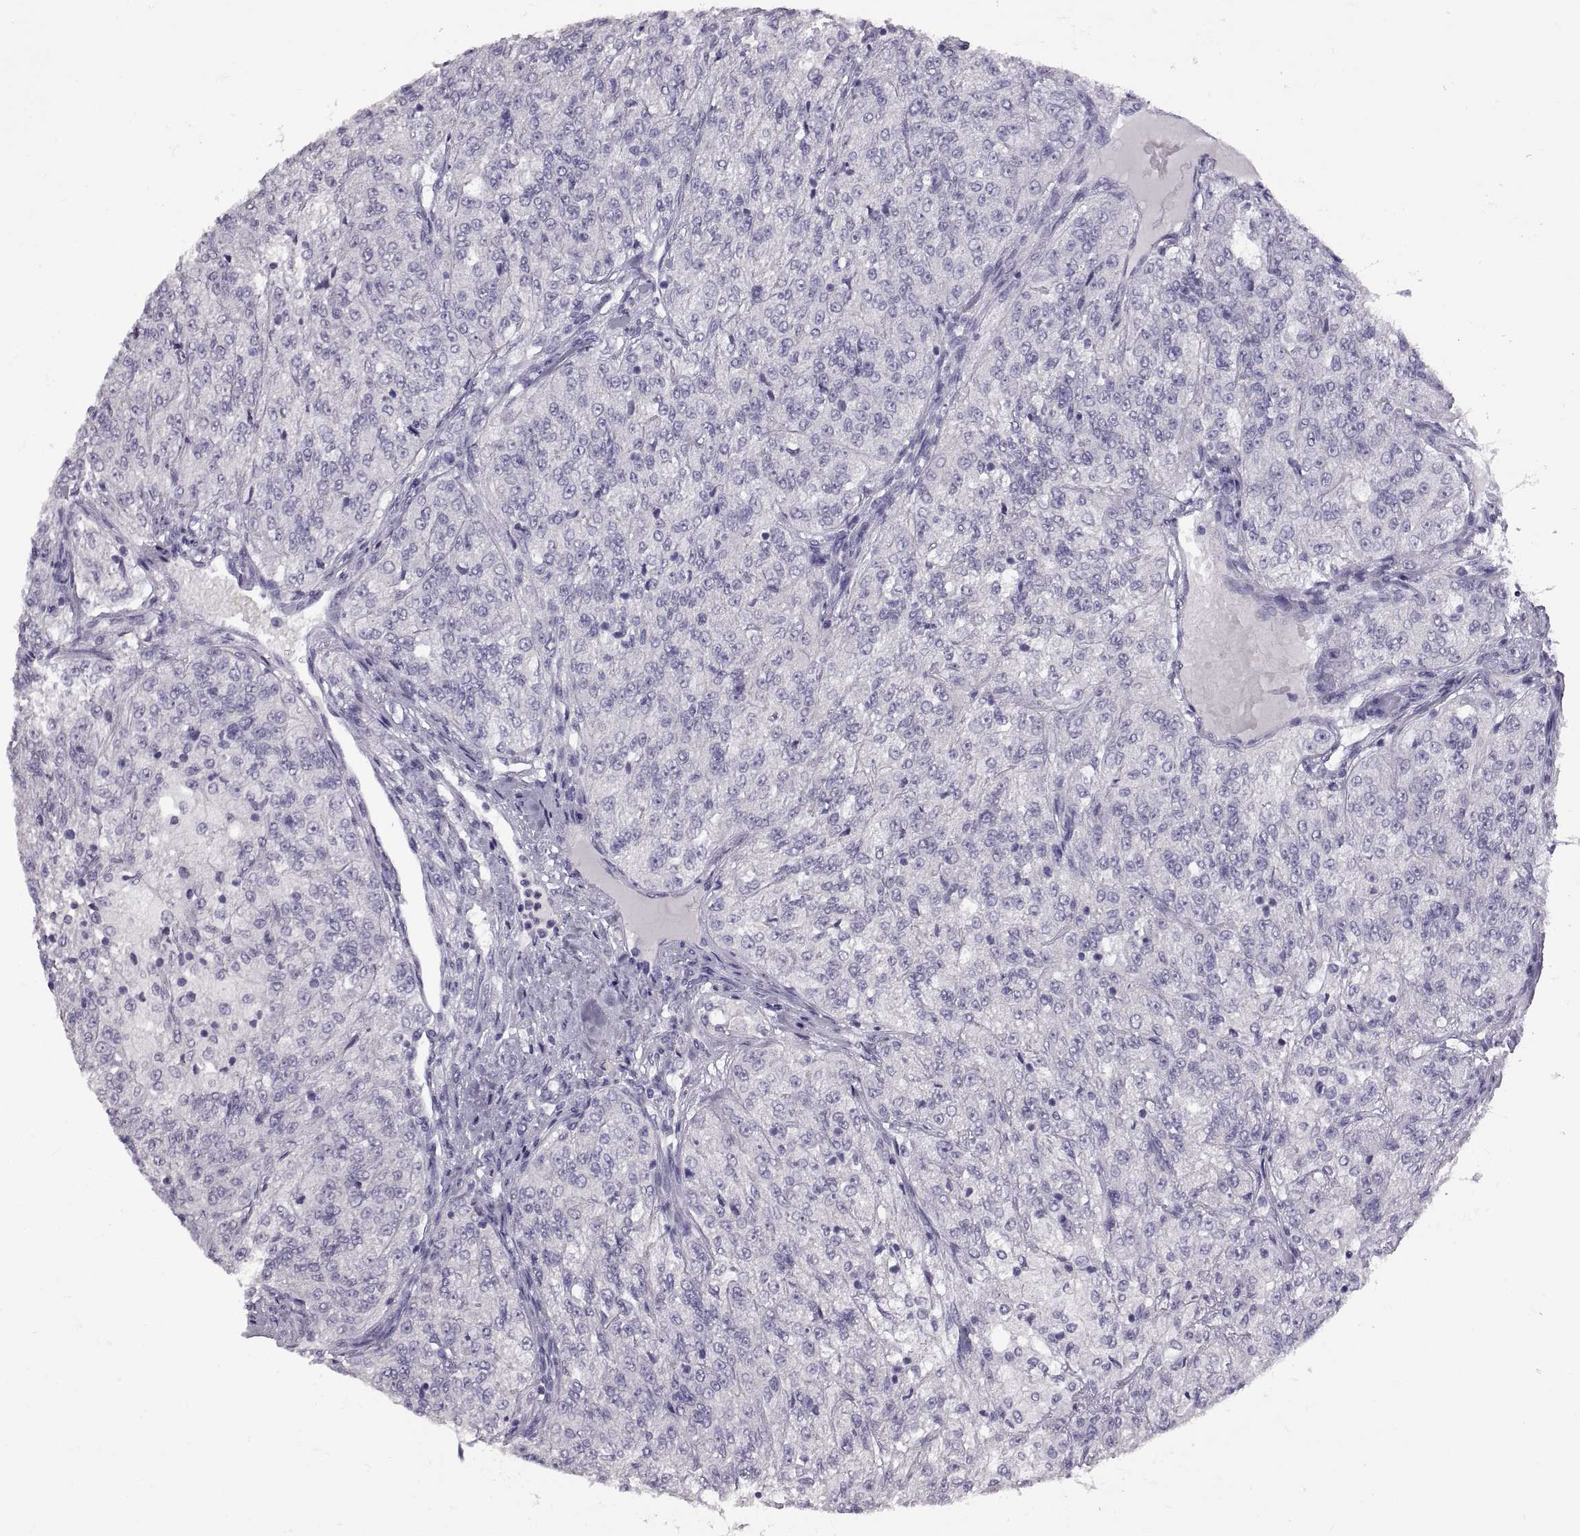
{"staining": {"intensity": "negative", "quantity": "none", "location": "none"}, "tissue": "renal cancer", "cell_type": "Tumor cells", "image_type": "cancer", "snomed": [{"axis": "morphology", "description": "Adenocarcinoma, NOS"}, {"axis": "topography", "description": "Kidney"}], "caption": "This is a photomicrograph of IHC staining of renal cancer (adenocarcinoma), which shows no expression in tumor cells. (Stains: DAB (3,3'-diaminobenzidine) immunohistochemistry with hematoxylin counter stain, Microscopy: brightfield microscopy at high magnification).", "gene": "RDM1", "patient": {"sex": "female", "age": 63}}